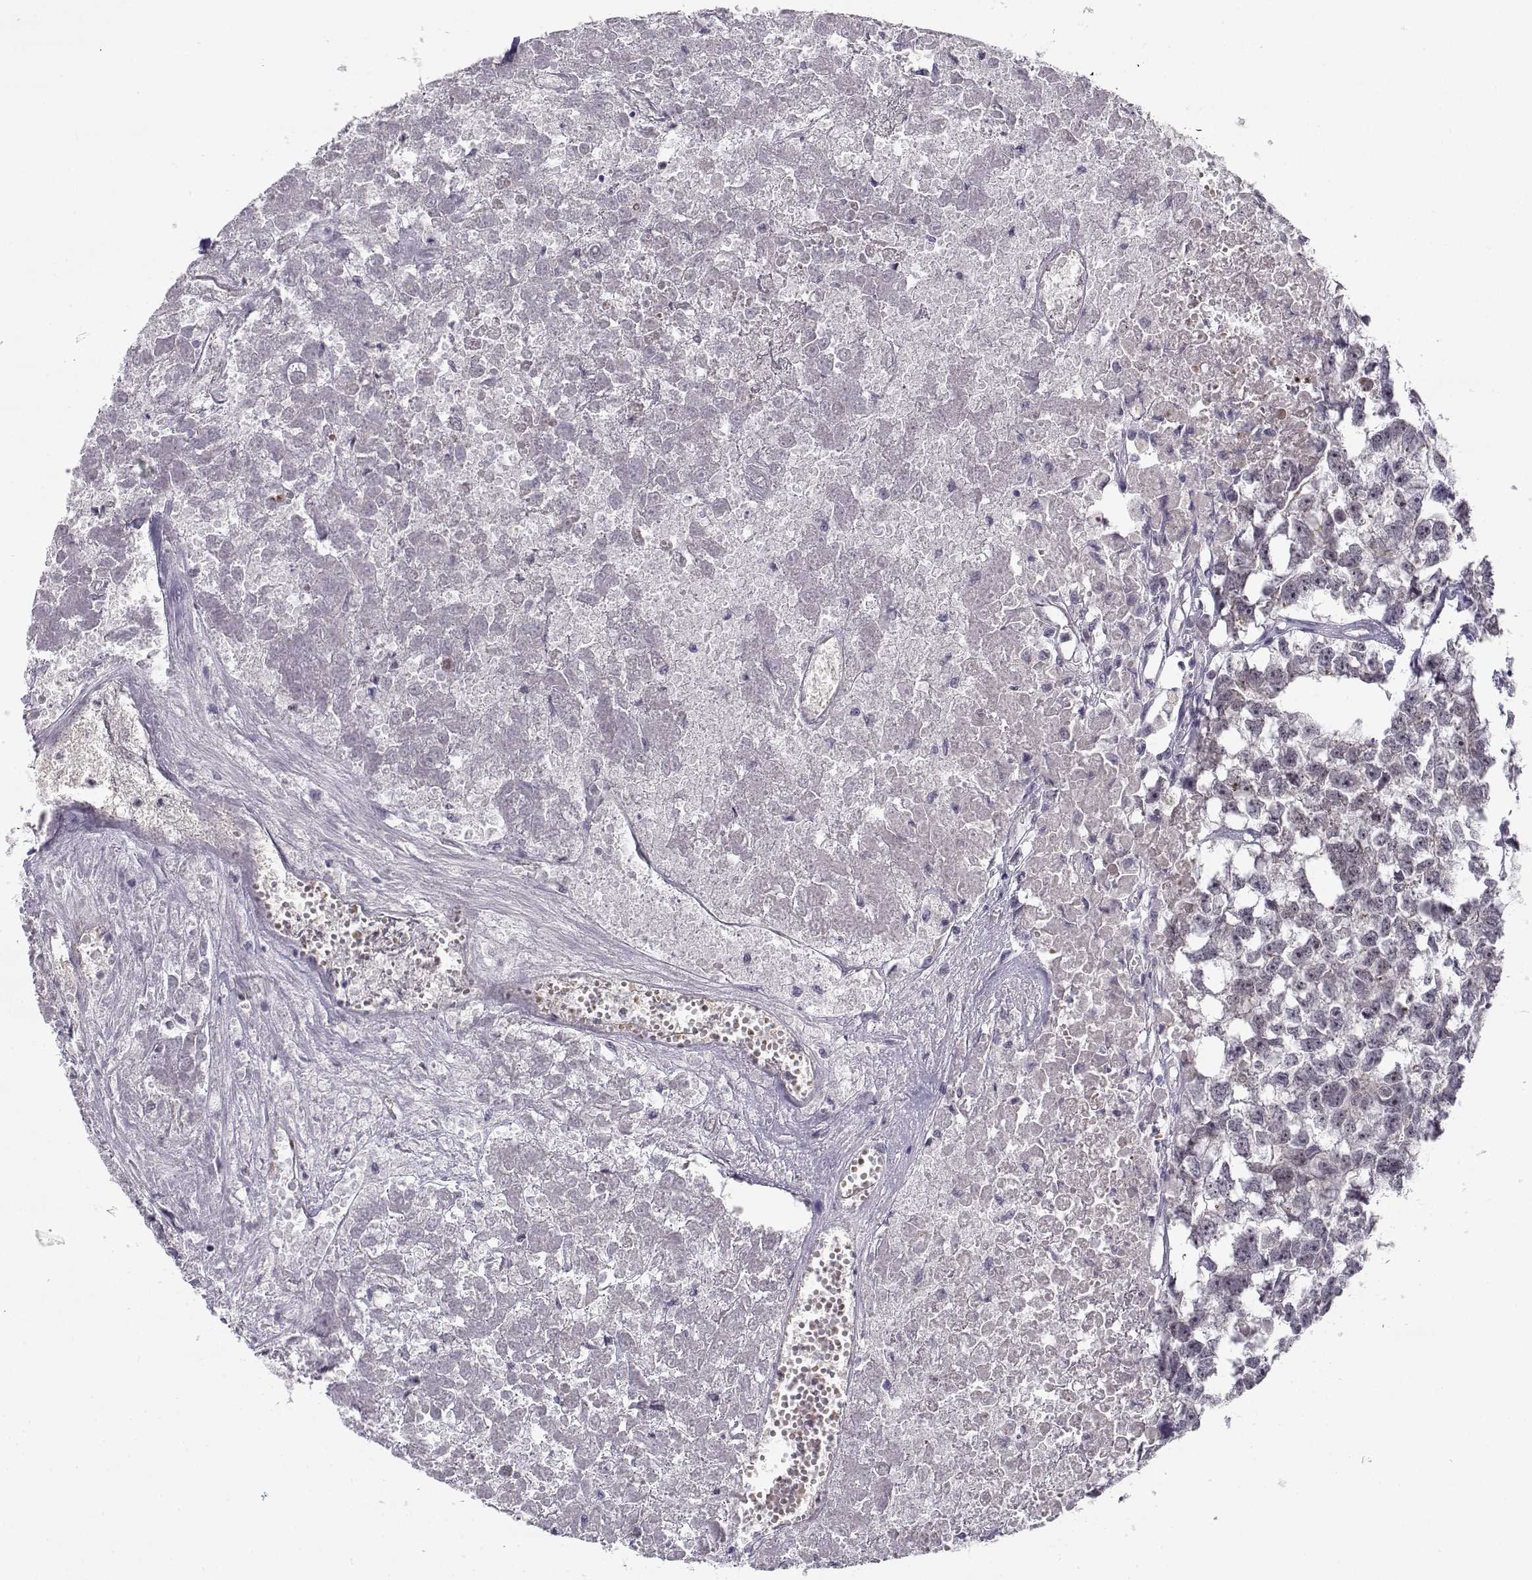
{"staining": {"intensity": "negative", "quantity": "none", "location": "none"}, "tissue": "testis cancer", "cell_type": "Tumor cells", "image_type": "cancer", "snomed": [{"axis": "morphology", "description": "Carcinoma, Embryonal, NOS"}, {"axis": "morphology", "description": "Teratoma, malignant, NOS"}, {"axis": "topography", "description": "Testis"}], "caption": "DAB (3,3'-diaminobenzidine) immunohistochemical staining of human testis teratoma (malignant) displays no significant staining in tumor cells. The staining was performed using DAB to visualize the protein expression in brown, while the nuclei were stained in blue with hematoxylin (Magnification: 20x).", "gene": "DDX25", "patient": {"sex": "male", "age": 44}}